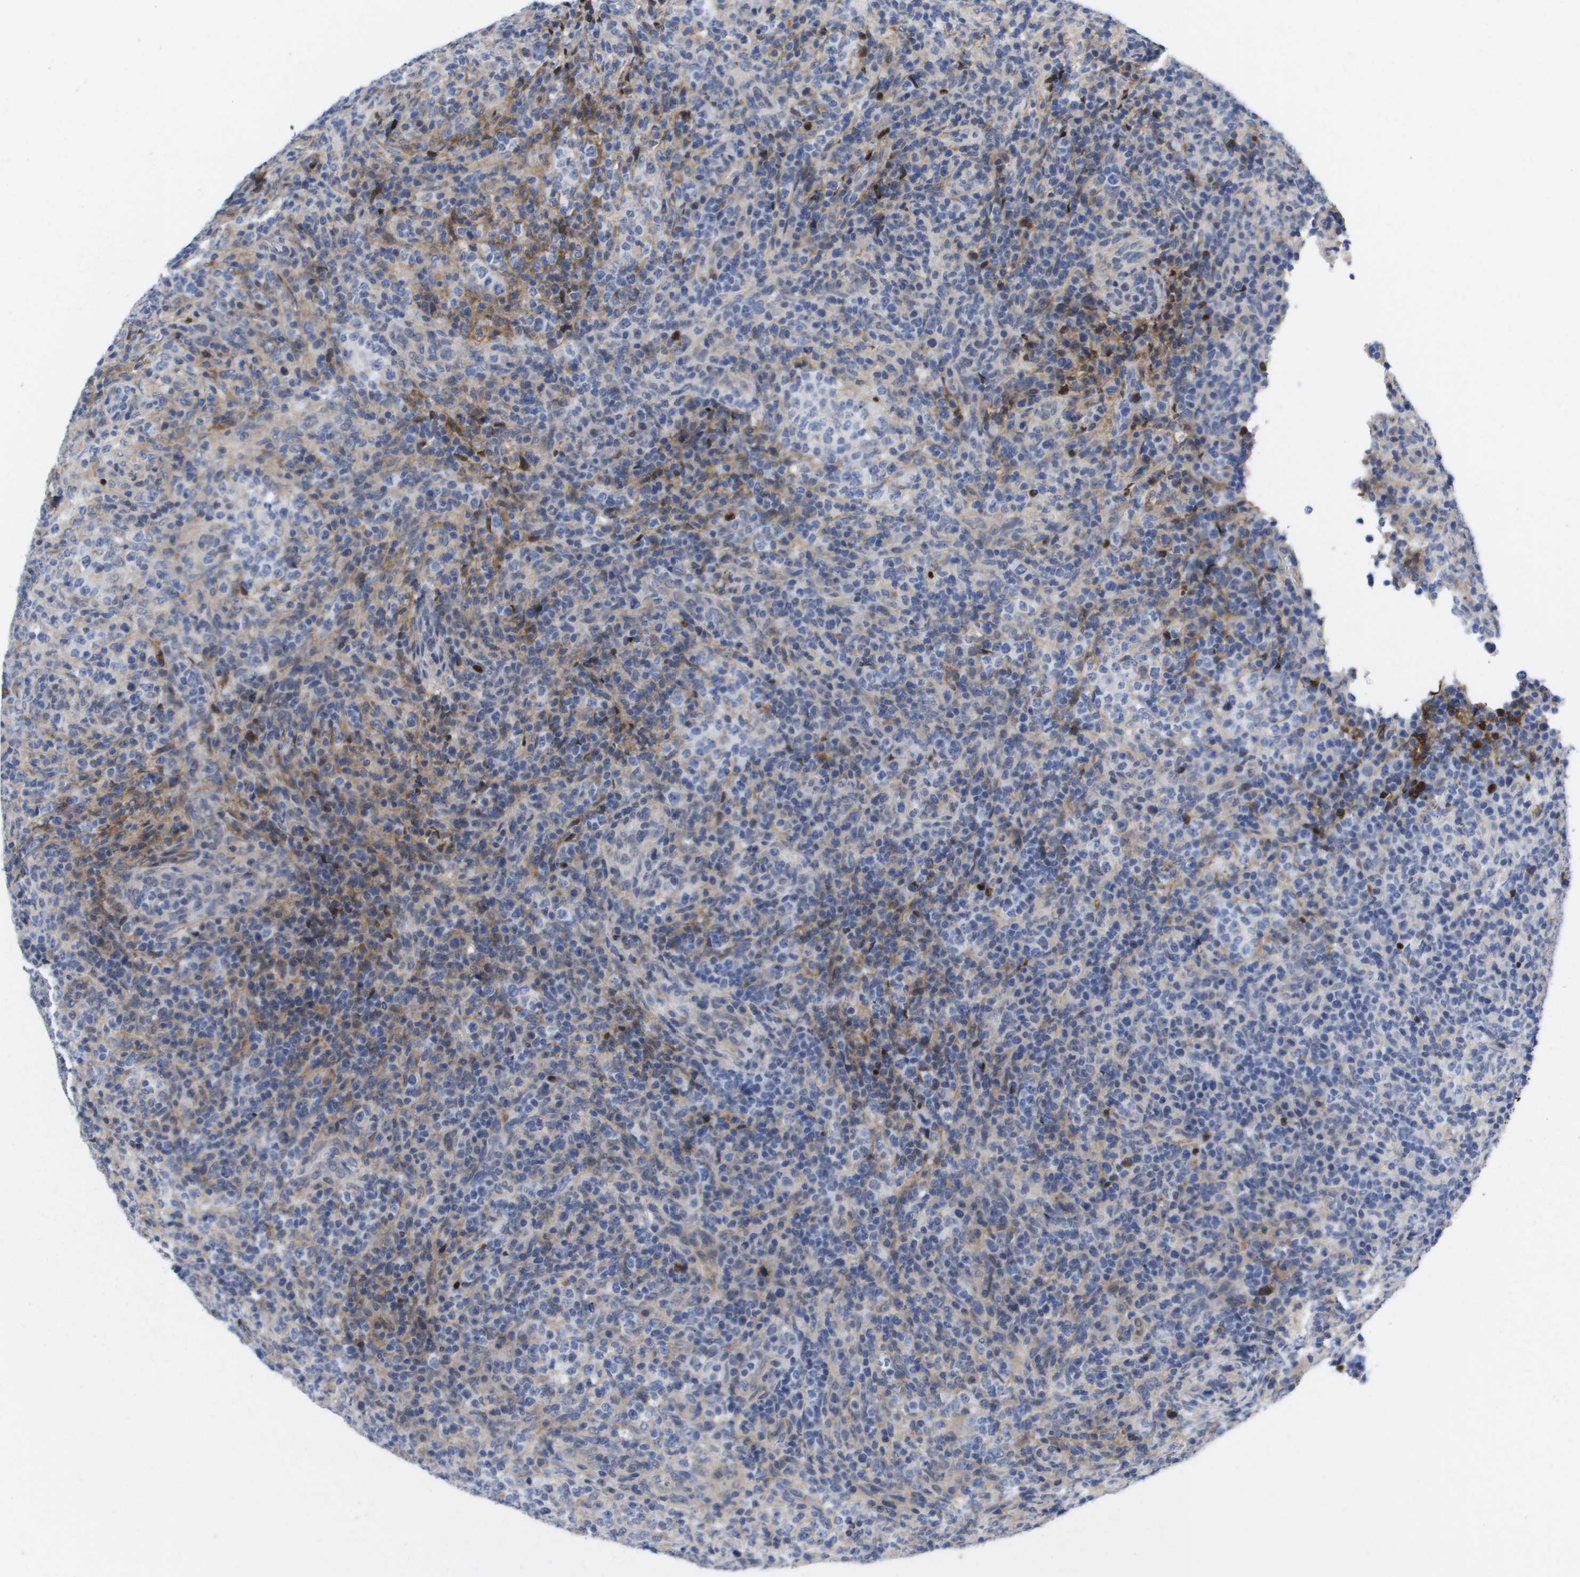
{"staining": {"intensity": "moderate", "quantity": "<25%", "location": "cytoplasmic/membranous"}, "tissue": "lymphoma", "cell_type": "Tumor cells", "image_type": "cancer", "snomed": [{"axis": "morphology", "description": "Malignant lymphoma, non-Hodgkin's type, High grade"}, {"axis": "topography", "description": "Lymph node"}], "caption": "Lymphoma stained with DAB (3,3'-diaminobenzidine) immunohistochemistry (IHC) demonstrates low levels of moderate cytoplasmic/membranous staining in approximately <25% of tumor cells. The staining was performed using DAB, with brown indicating positive protein expression. Nuclei are stained blue with hematoxylin.", "gene": "SERPINC1", "patient": {"sex": "female", "age": 76}}